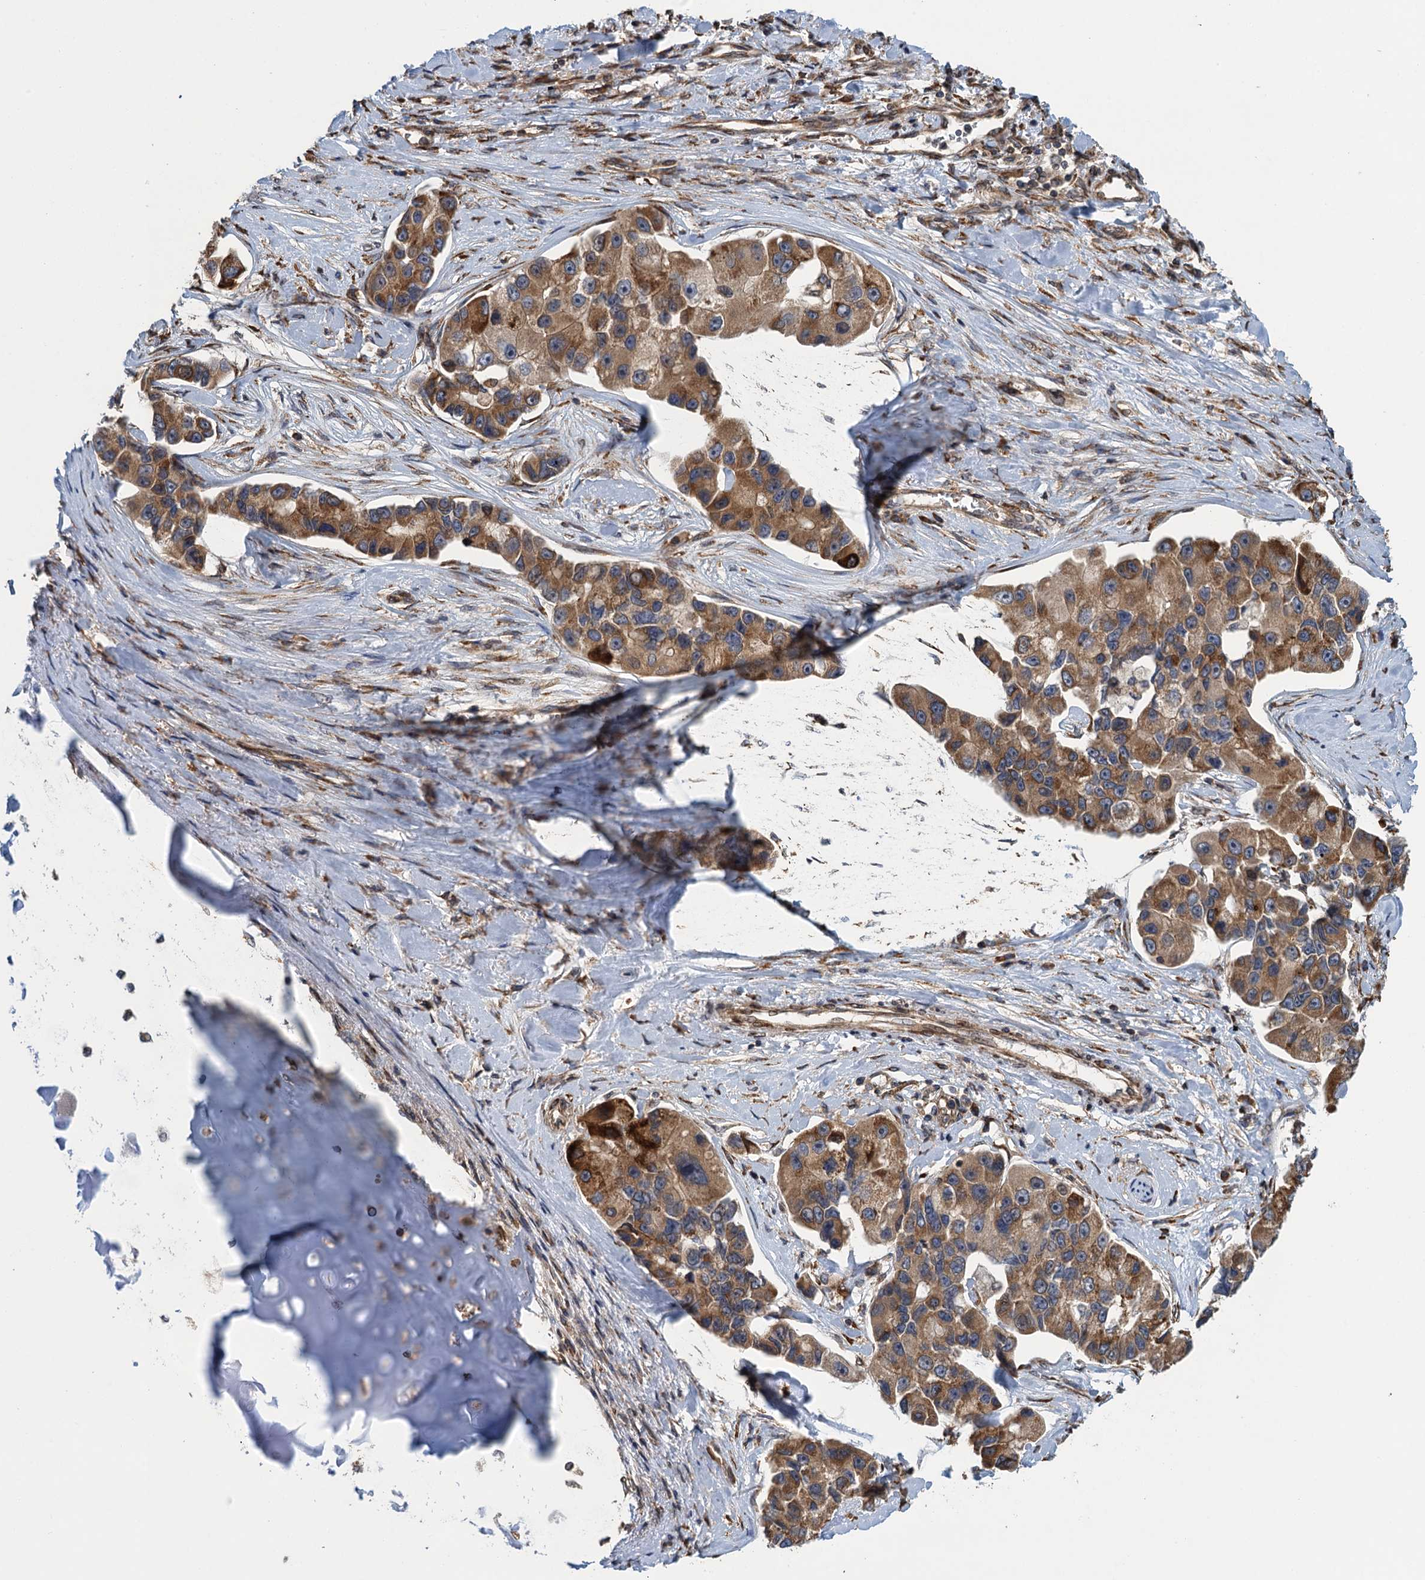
{"staining": {"intensity": "moderate", "quantity": ">75%", "location": "cytoplasmic/membranous"}, "tissue": "lung cancer", "cell_type": "Tumor cells", "image_type": "cancer", "snomed": [{"axis": "morphology", "description": "Adenocarcinoma, NOS"}, {"axis": "topography", "description": "Lung"}], "caption": "Adenocarcinoma (lung) stained for a protein shows moderate cytoplasmic/membranous positivity in tumor cells. (Brightfield microscopy of DAB IHC at high magnification).", "gene": "MDM1", "patient": {"sex": "female", "age": 54}}